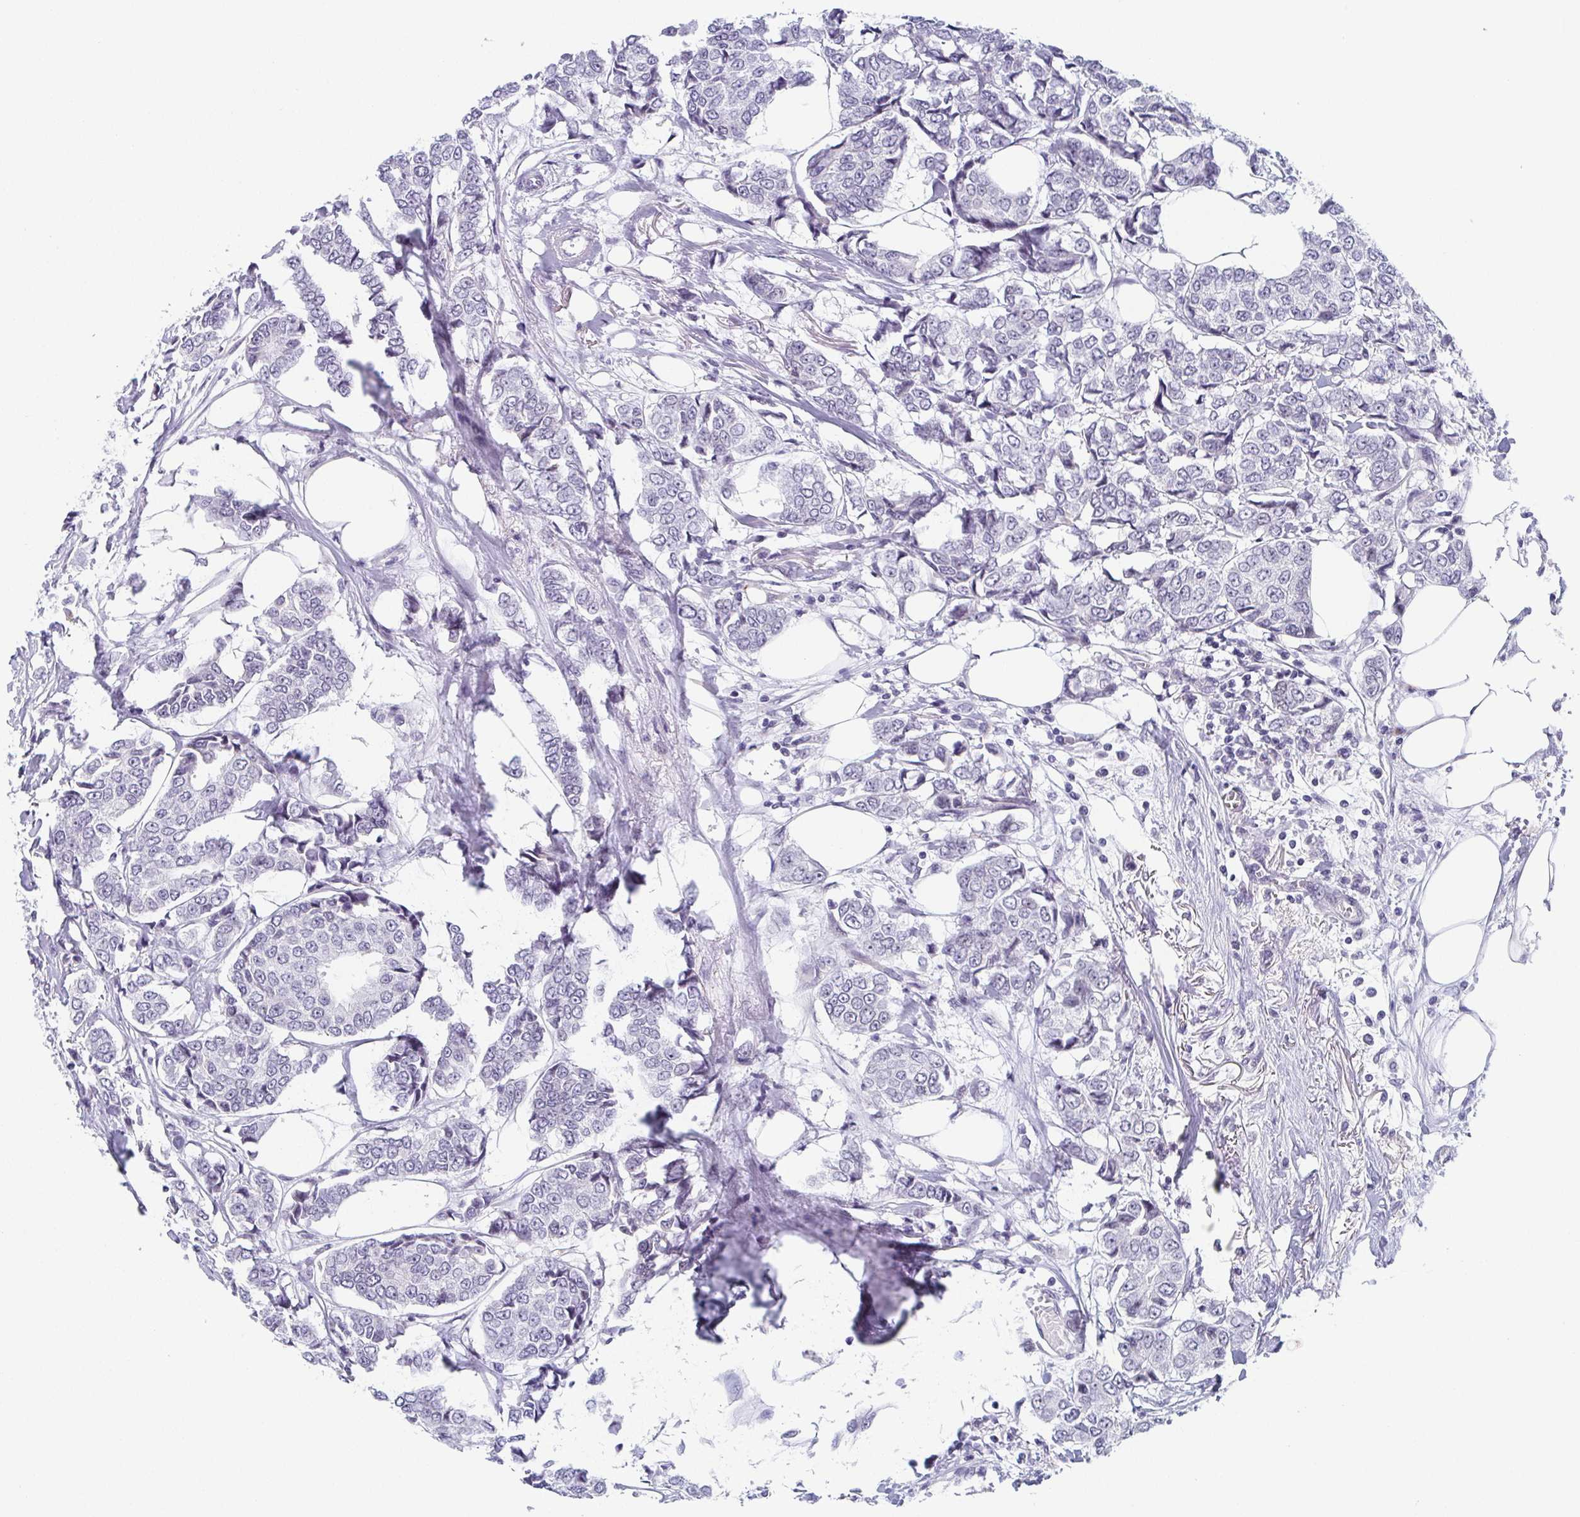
{"staining": {"intensity": "negative", "quantity": "none", "location": "none"}, "tissue": "breast cancer", "cell_type": "Tumor cells", "image_type": "cancer", "snomed": [{"axis": "morphology", "description": "Duct carcinoma"}, {"axis": "topography", "description": "Breast"}], "caption": "DAB immunohistochemical staining of human breast cancer (invasive ductal carcinoma) reveals no significant expression in tumor cells. (Immunohistochemistry, brightfield microscopy, high magnification).", "gene": "EXOSC7", "patient": {"sex": "female", "age": 94}}